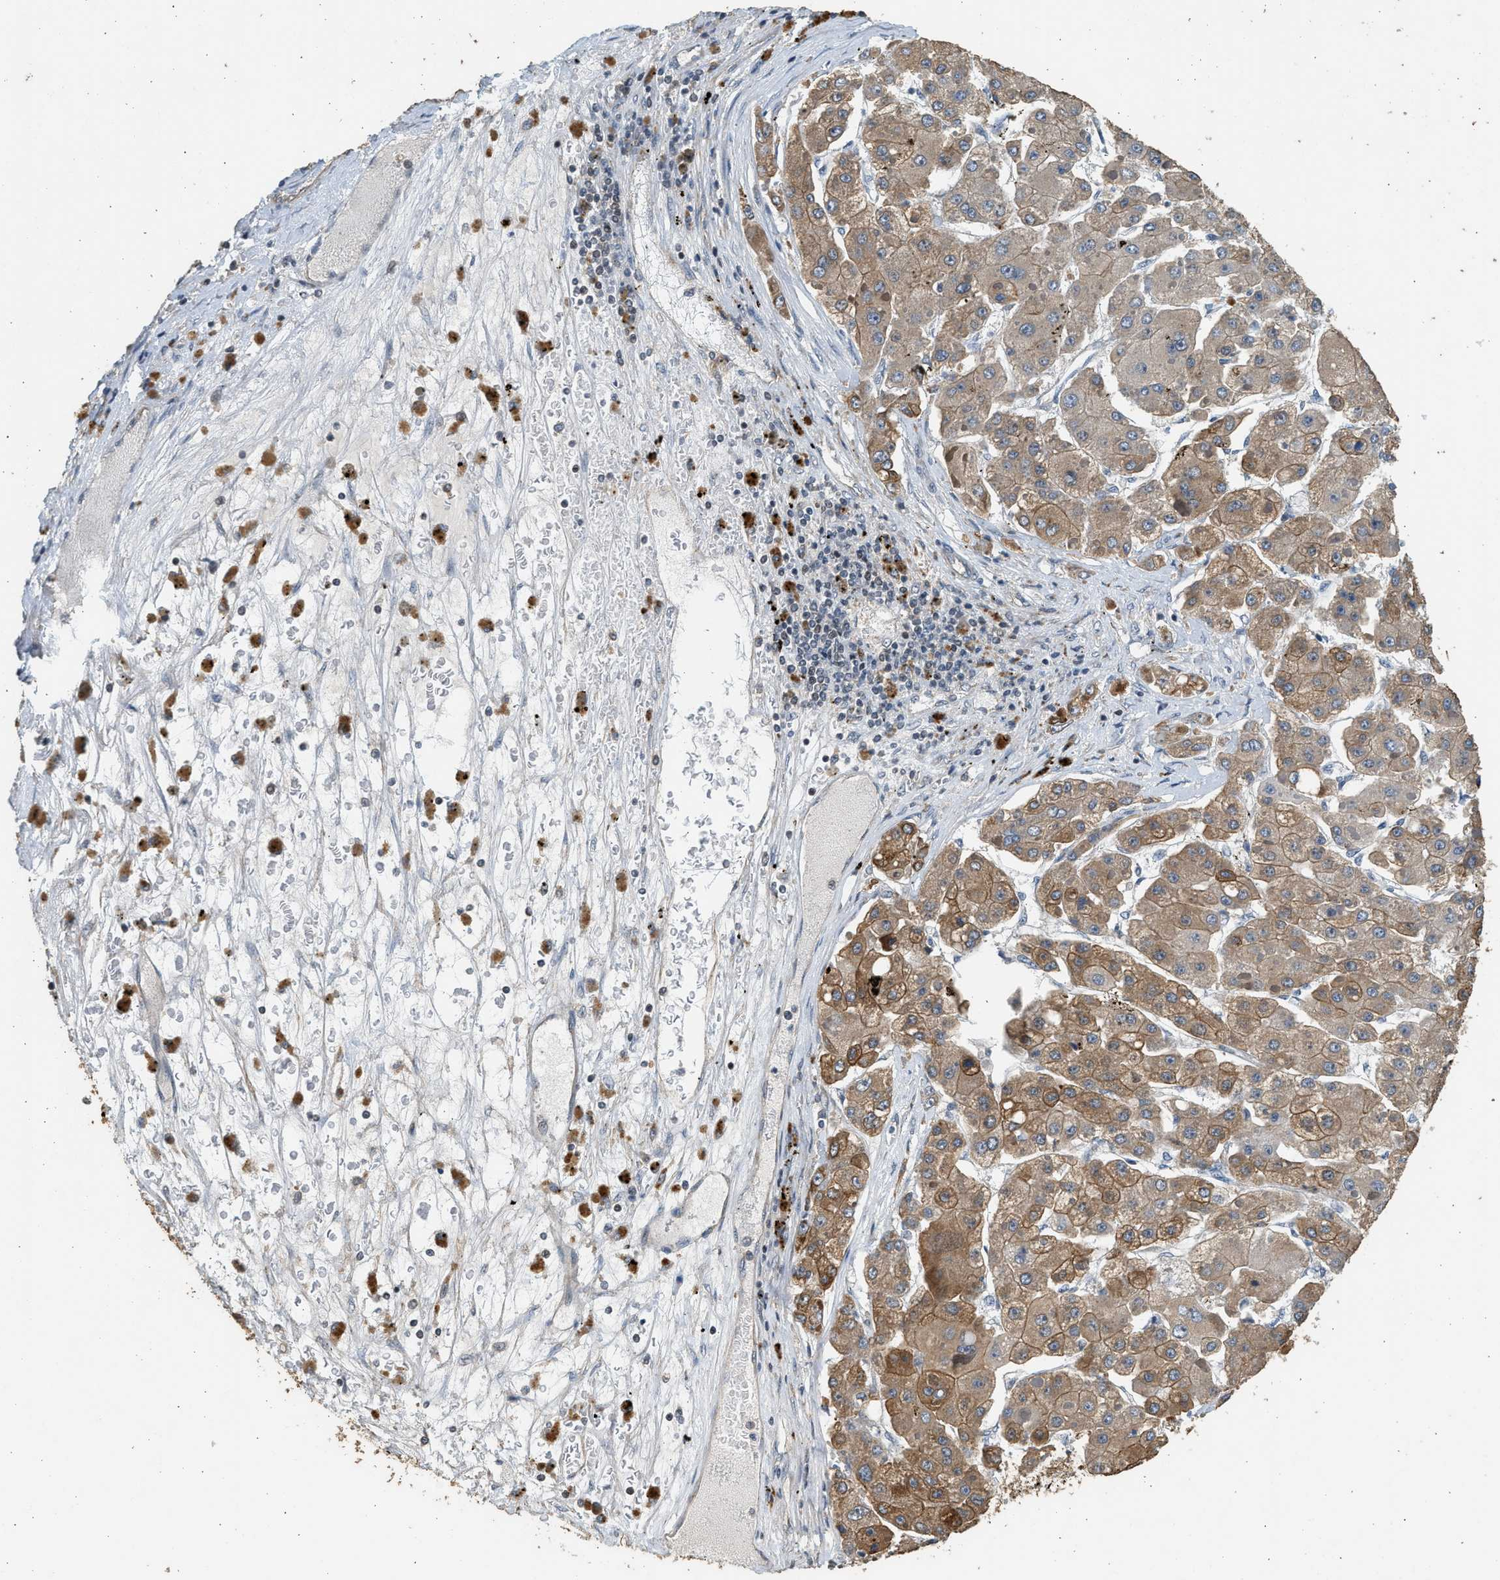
{"staining": {"intensity": "moderate", "quantity": ">75%", "location": "cytoplasmic/membranous"}, "tissue": "liver cancer", "cell_type": "Tumor cells", "image_type": "cancer", "snomed": [{"axis": "morphology", "description": "Carcinoma, Hepatocellular, NOS"}, {"axis": "topography", "description": "Liver"}], "caption": "Human liver cancer (hepatocellular carcinoma) stained for a protein (brown) reveals moderate cytoplasmic/membranous positive expression in about >75% of tumor cells.", "gene": "PCLO", "patient": {"sex": "female", "age": 73}}